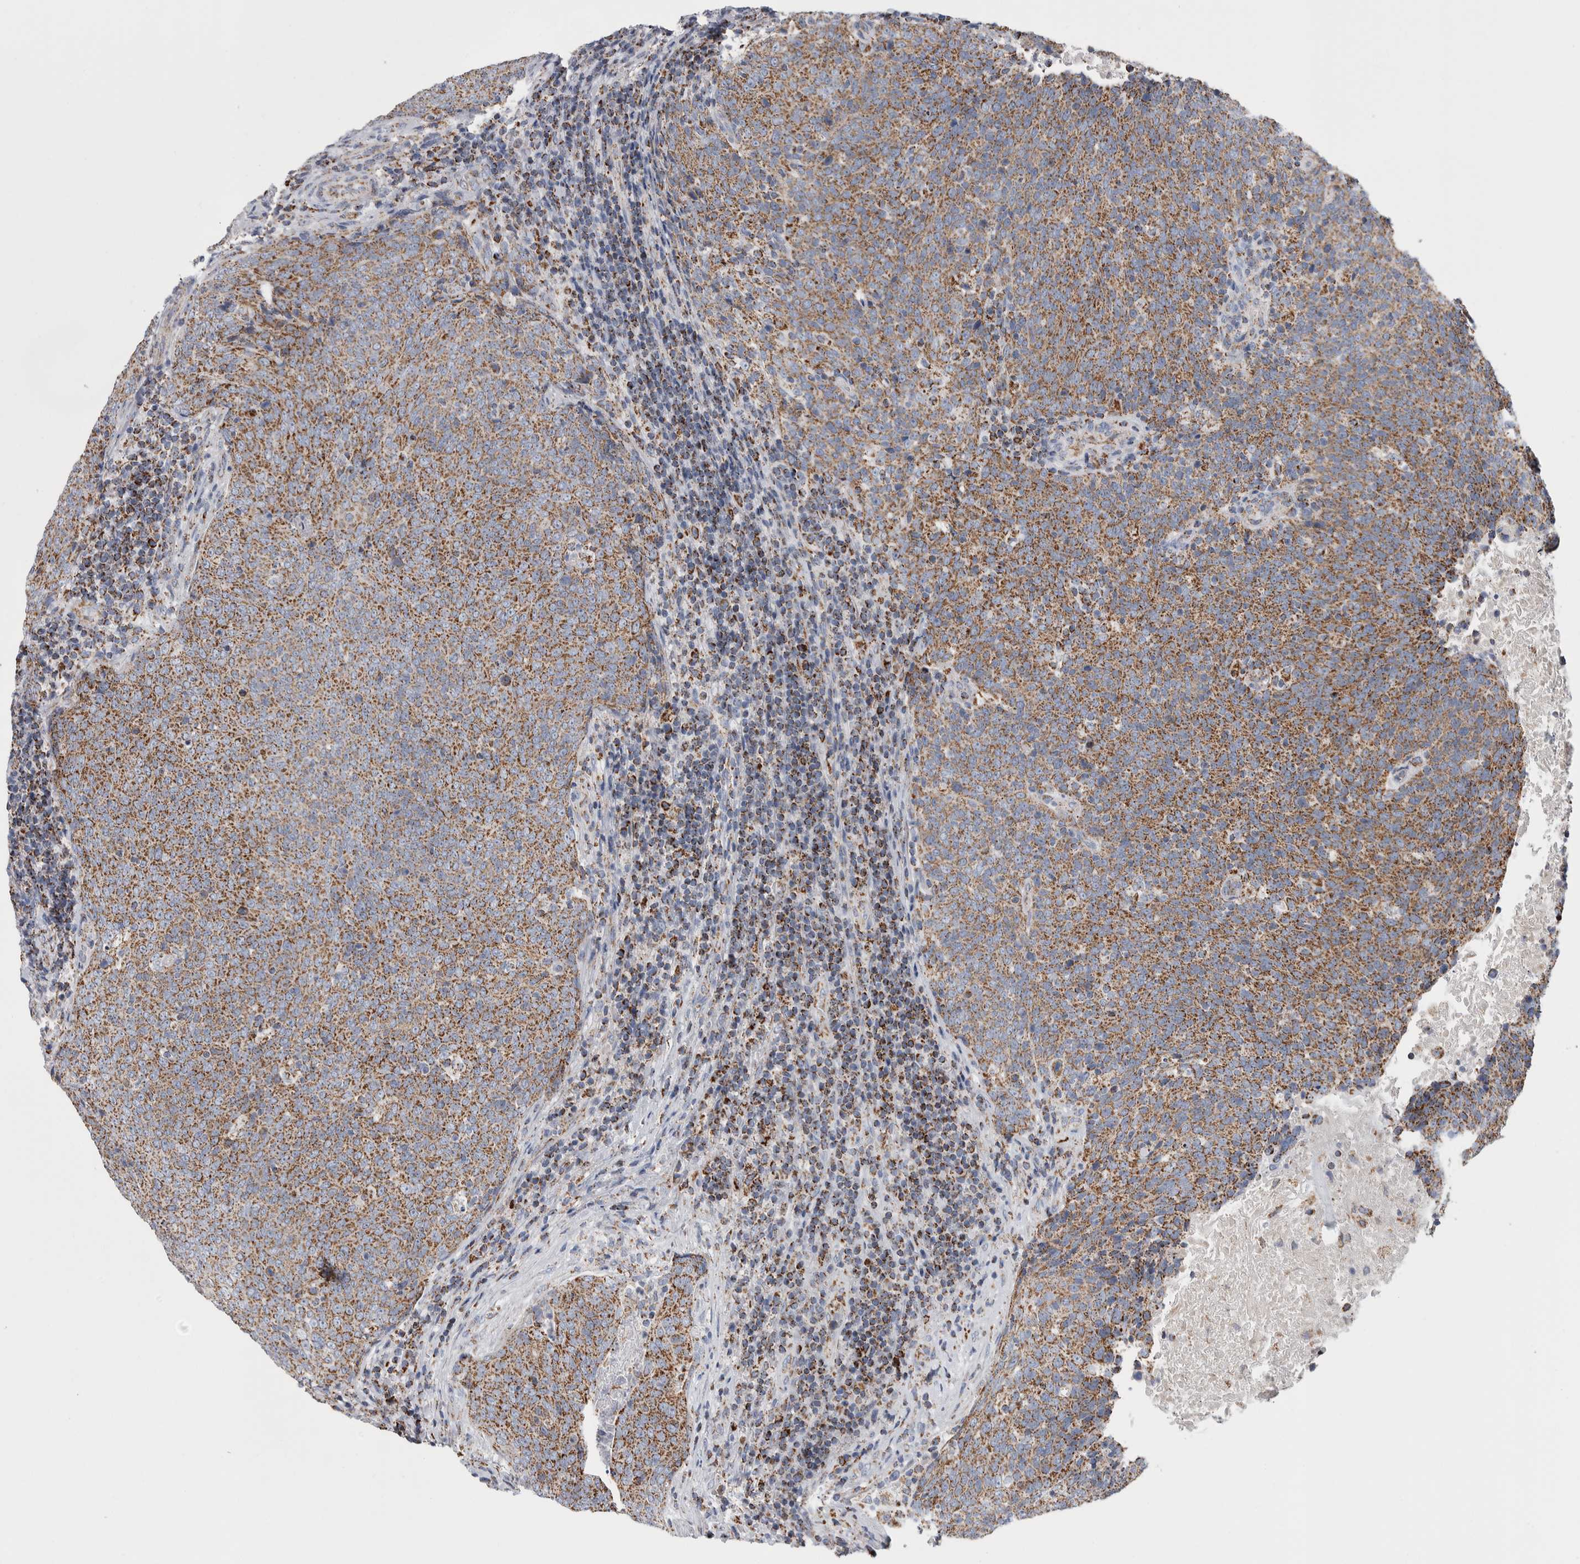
{"staining": {"intensity": "moderate", "quantity": ">75%", "location": "cytoplasmic/membranous"}, "tissue": "head and neck cancer", "cell_type": "Tumor cells", "image_type": "cancer", "snomed": [{"axis": "morphology", "description": "Squamous cell carcinoma, NOS"}, {"axis": "morphology", "description": "Squamous cell carcinoma, metastatic, NOS"}, {"axis": "topography", "description": "Lymph node"}, {"axis": "topography", "description": "Head-Neck"}], "caption": "Protein staining of head and neck squamous cell carcinoma tissue demonstrates moderate cytoplasmic/membranous expression in about >75% of tumor cells.", "gene": "ETFA", "patient": {"sex": "male", "age": 62}}